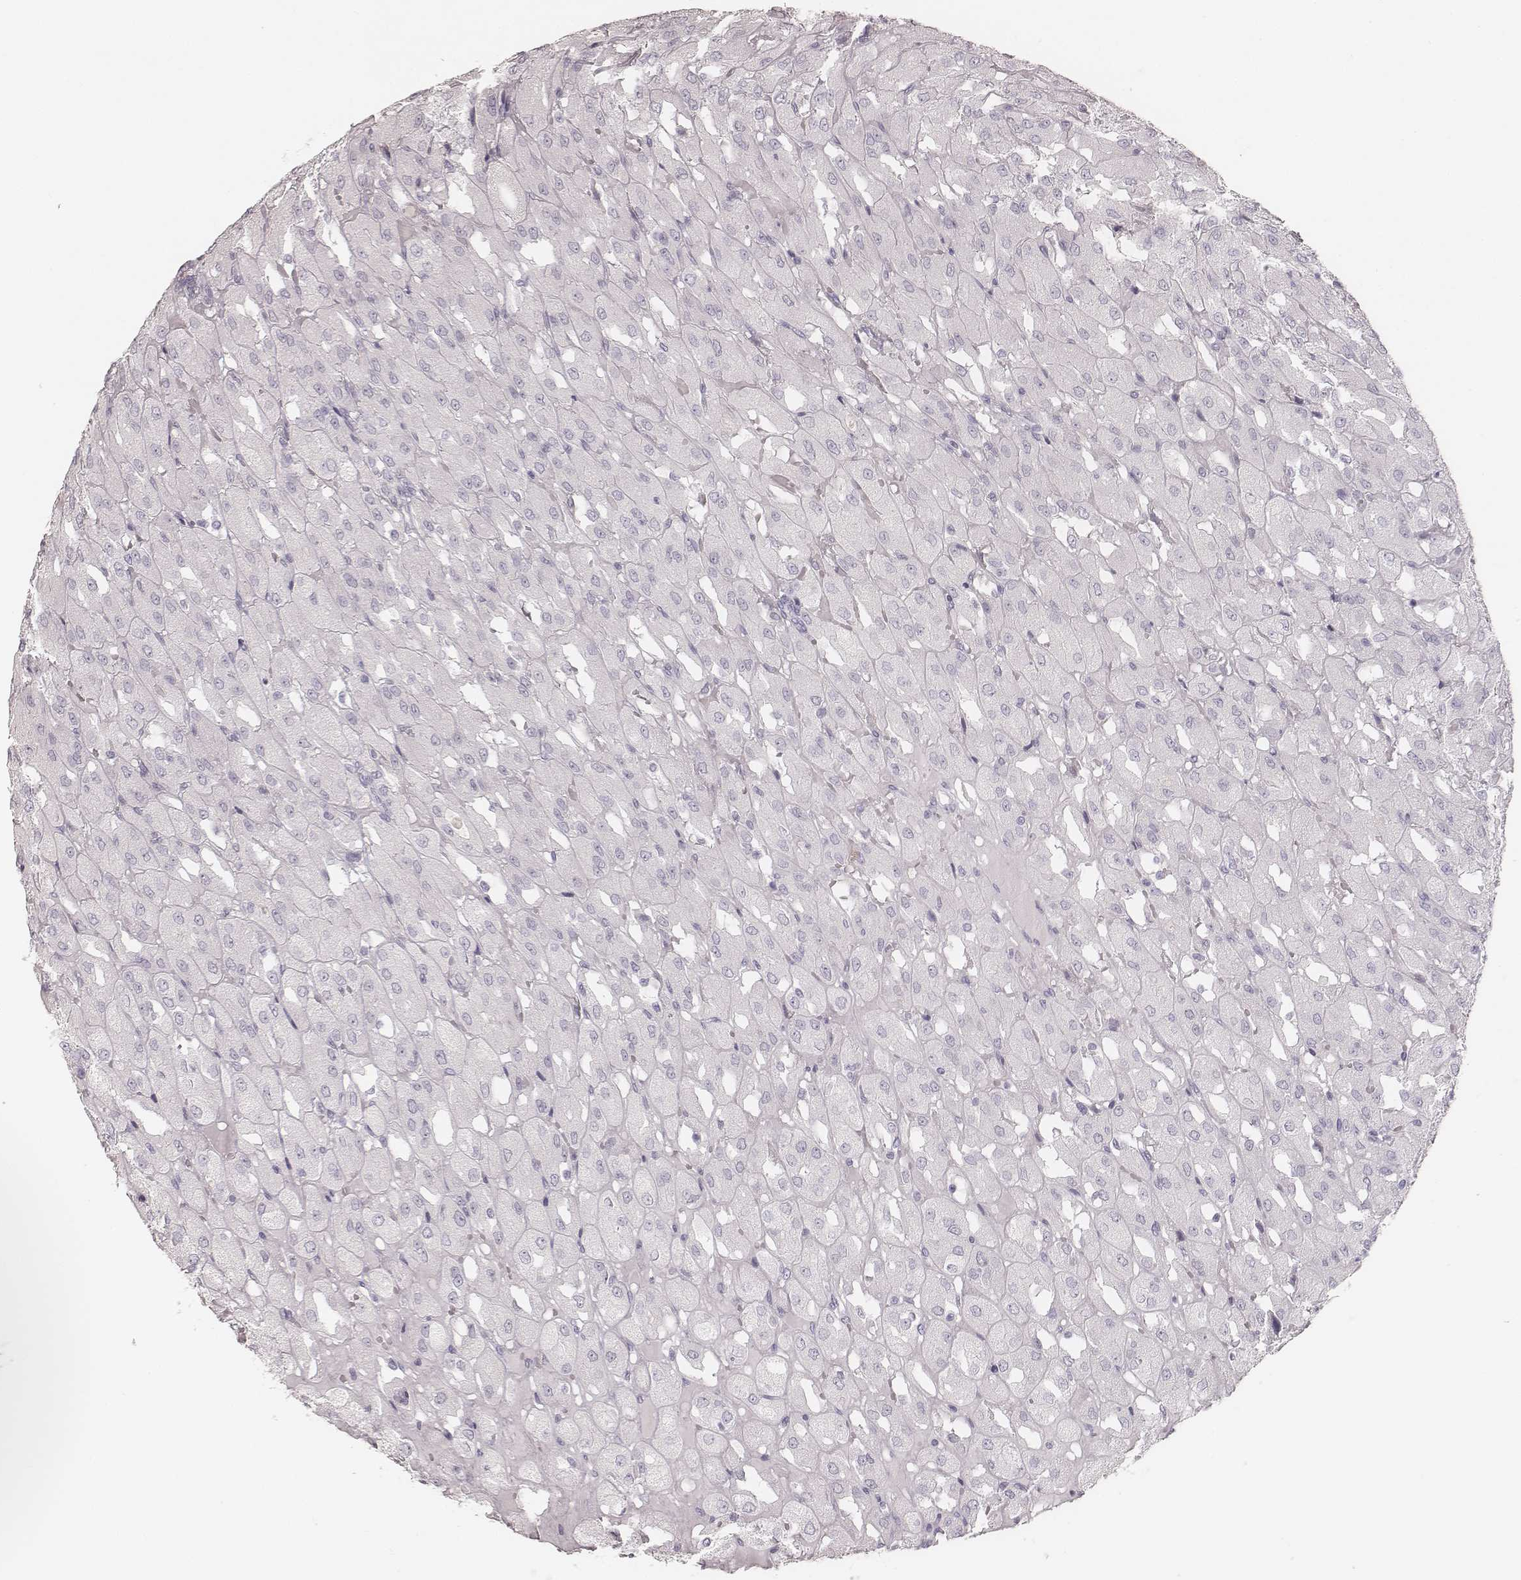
{"staining": {"intensity": "negative", "quantity": "none", "location": "none"}, "tissue": "renal cancer", "cell_type": "Tumor cells", "image_type": "cancer", "snomed": [{"axis": "morphology", "description": "Adenocarcinoma, NOS"}, {"axis": "topography", "description": "Kidney"}], "caption": "High power microscopy image of an IHC histopathology image of renal cancer, revealing no significant positivity in tumor cells.", "gene": "KRT82", "patient": {"sex": "male", "age": 72}}